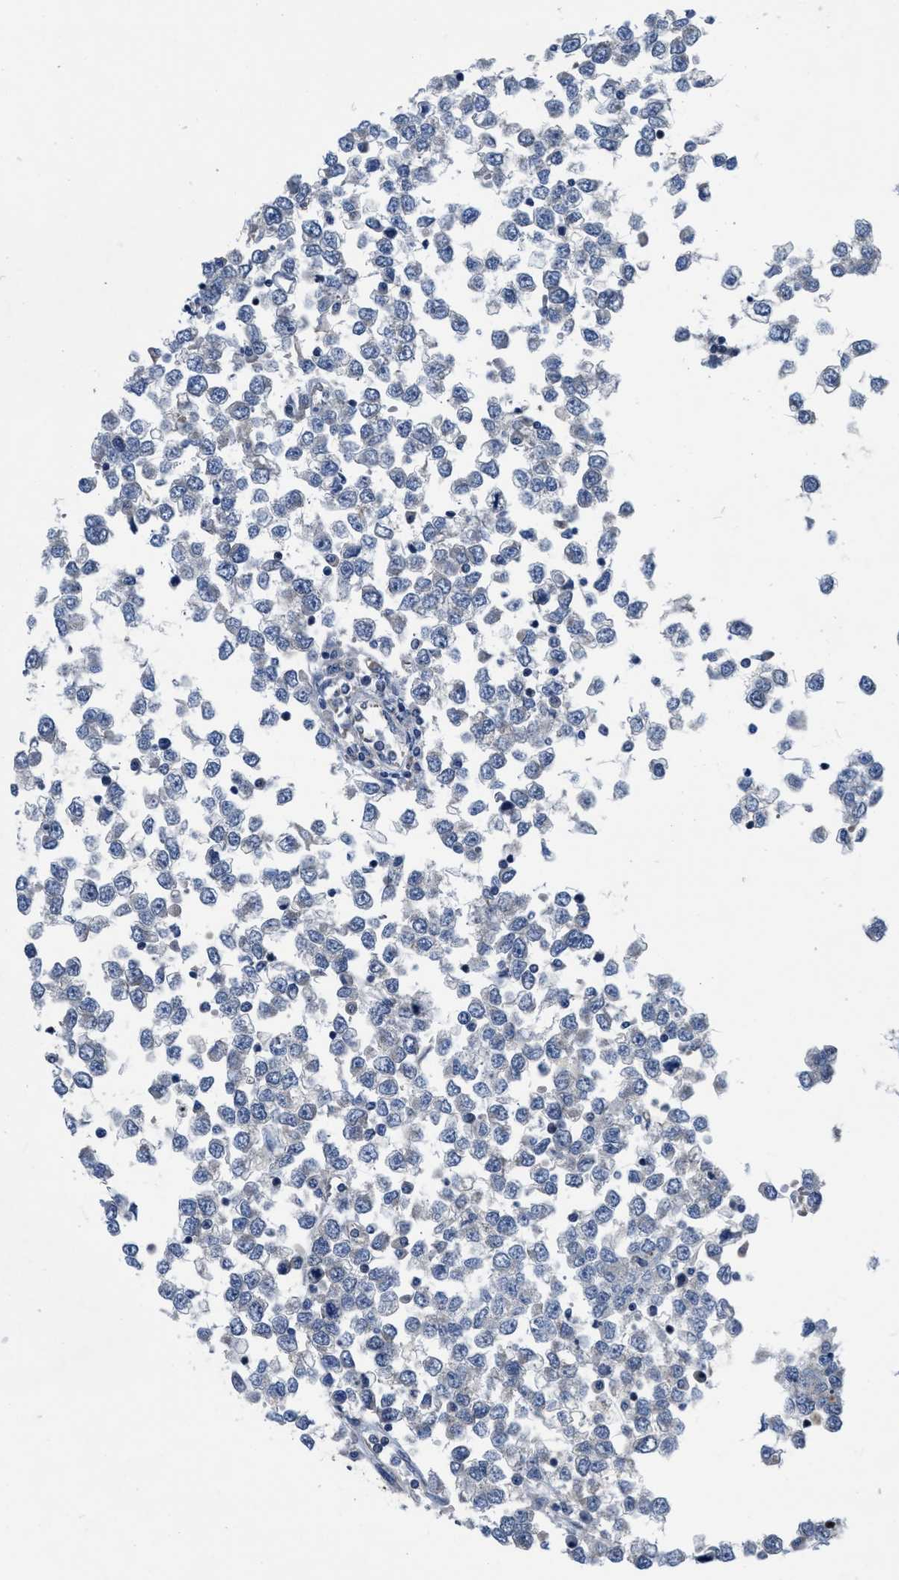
{"staining": {"intensity": "negative", "quantity": "none", "location": "none"}, "tissue": "testis cancer", "cell_type": "Tumor cells", "image_type": "cancer", "snomed": [{"axis": "morphology", "description": "Seminoma, NOS"}, {"axis": "topography", "description": "Testis"}], "caption": "Tumor cells show no significant expression in testis cancer.", "gene": "PPP2CB", "patient": {"sex": "male", "age": 65}}